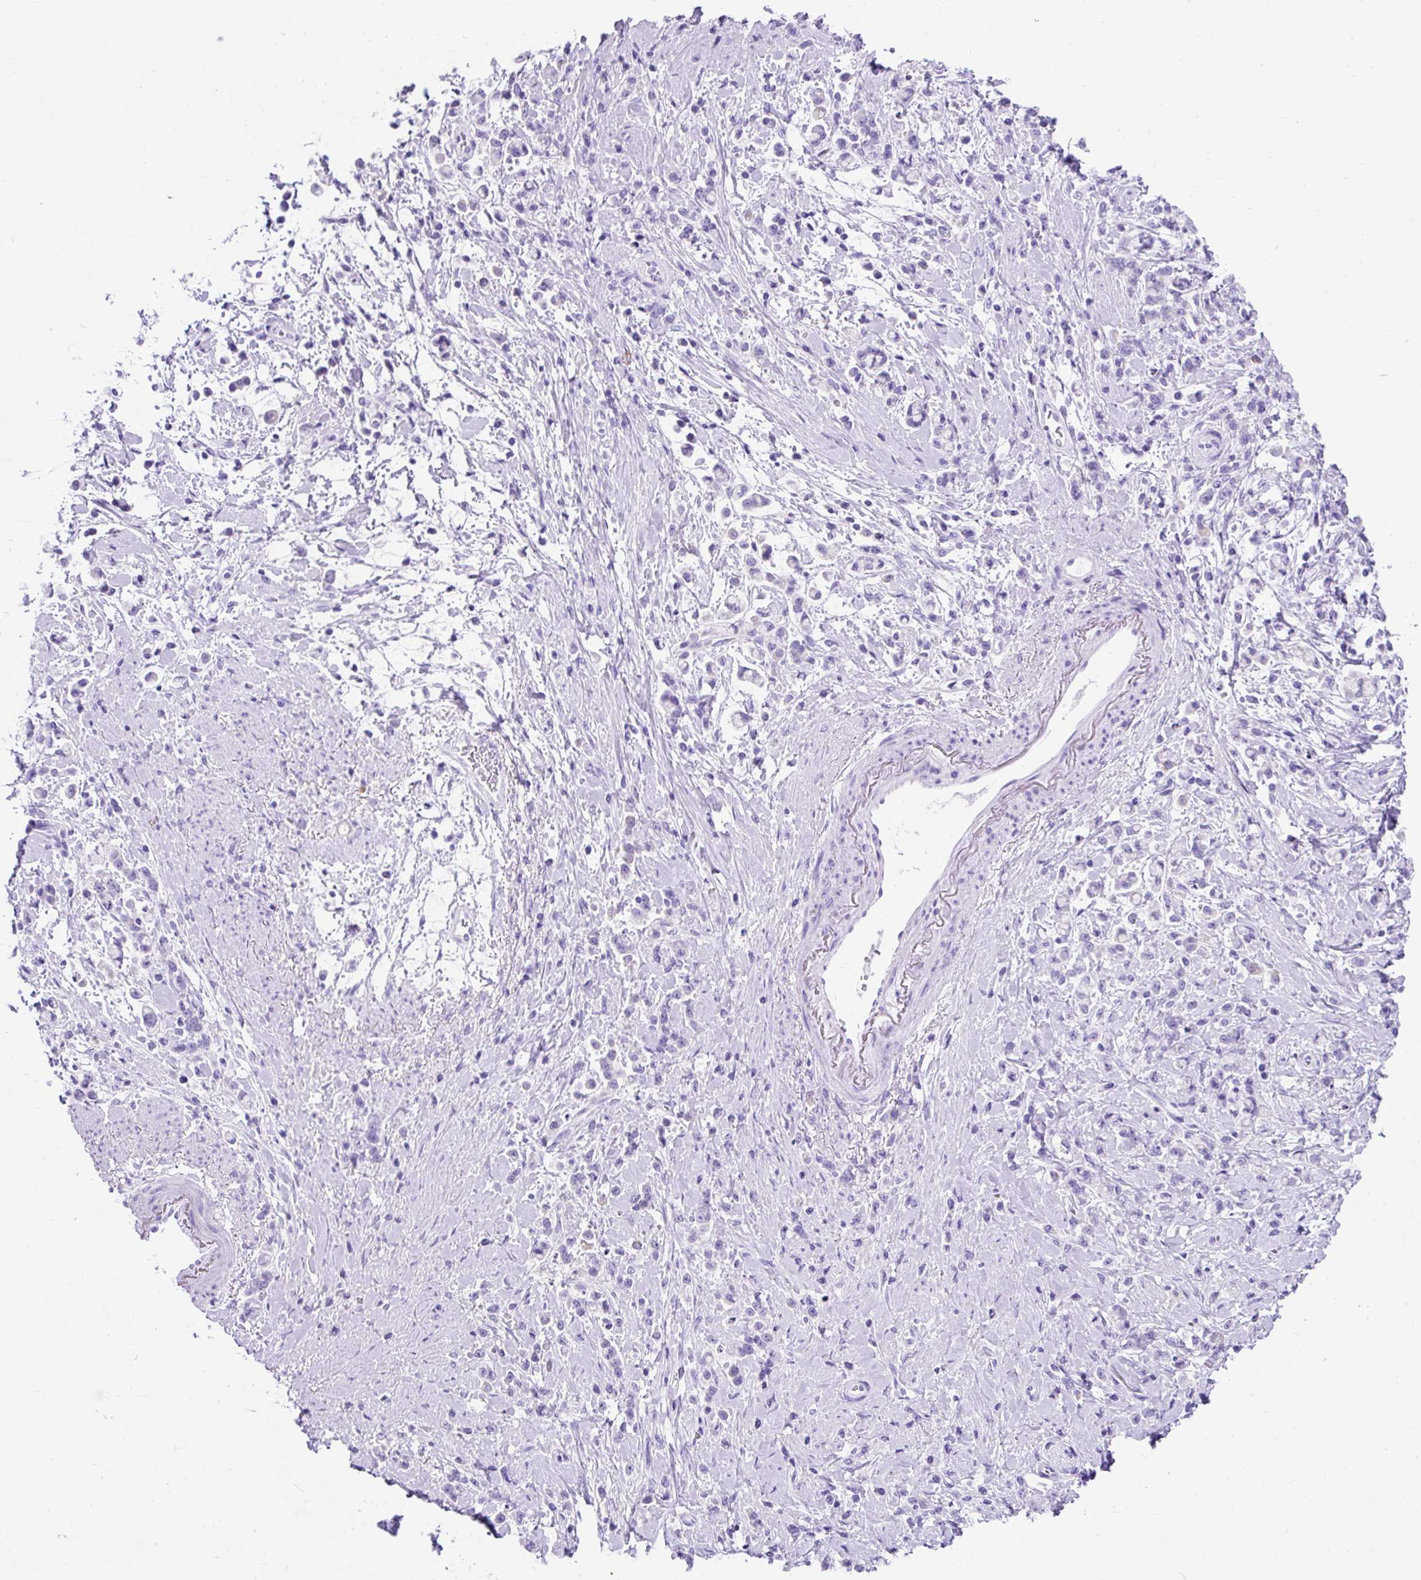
{"staining": {"intensity": "negative", "quantity": "none", "location": "none"}, "tissue": "stomach cancer", "cell_type": "Tumor cells", "image_type": "cancer", "snomed": [{"axis": "morphology", "description": "Adenocarcinoma, NOS"}, {"axis": "topography", "description": "Stomach"}], "caption": "Tumor cells show no significant protein staining in stomach adenocarcinoma.", "gene": "KRT12", "patient": {"sex": "female", "age": 60}}